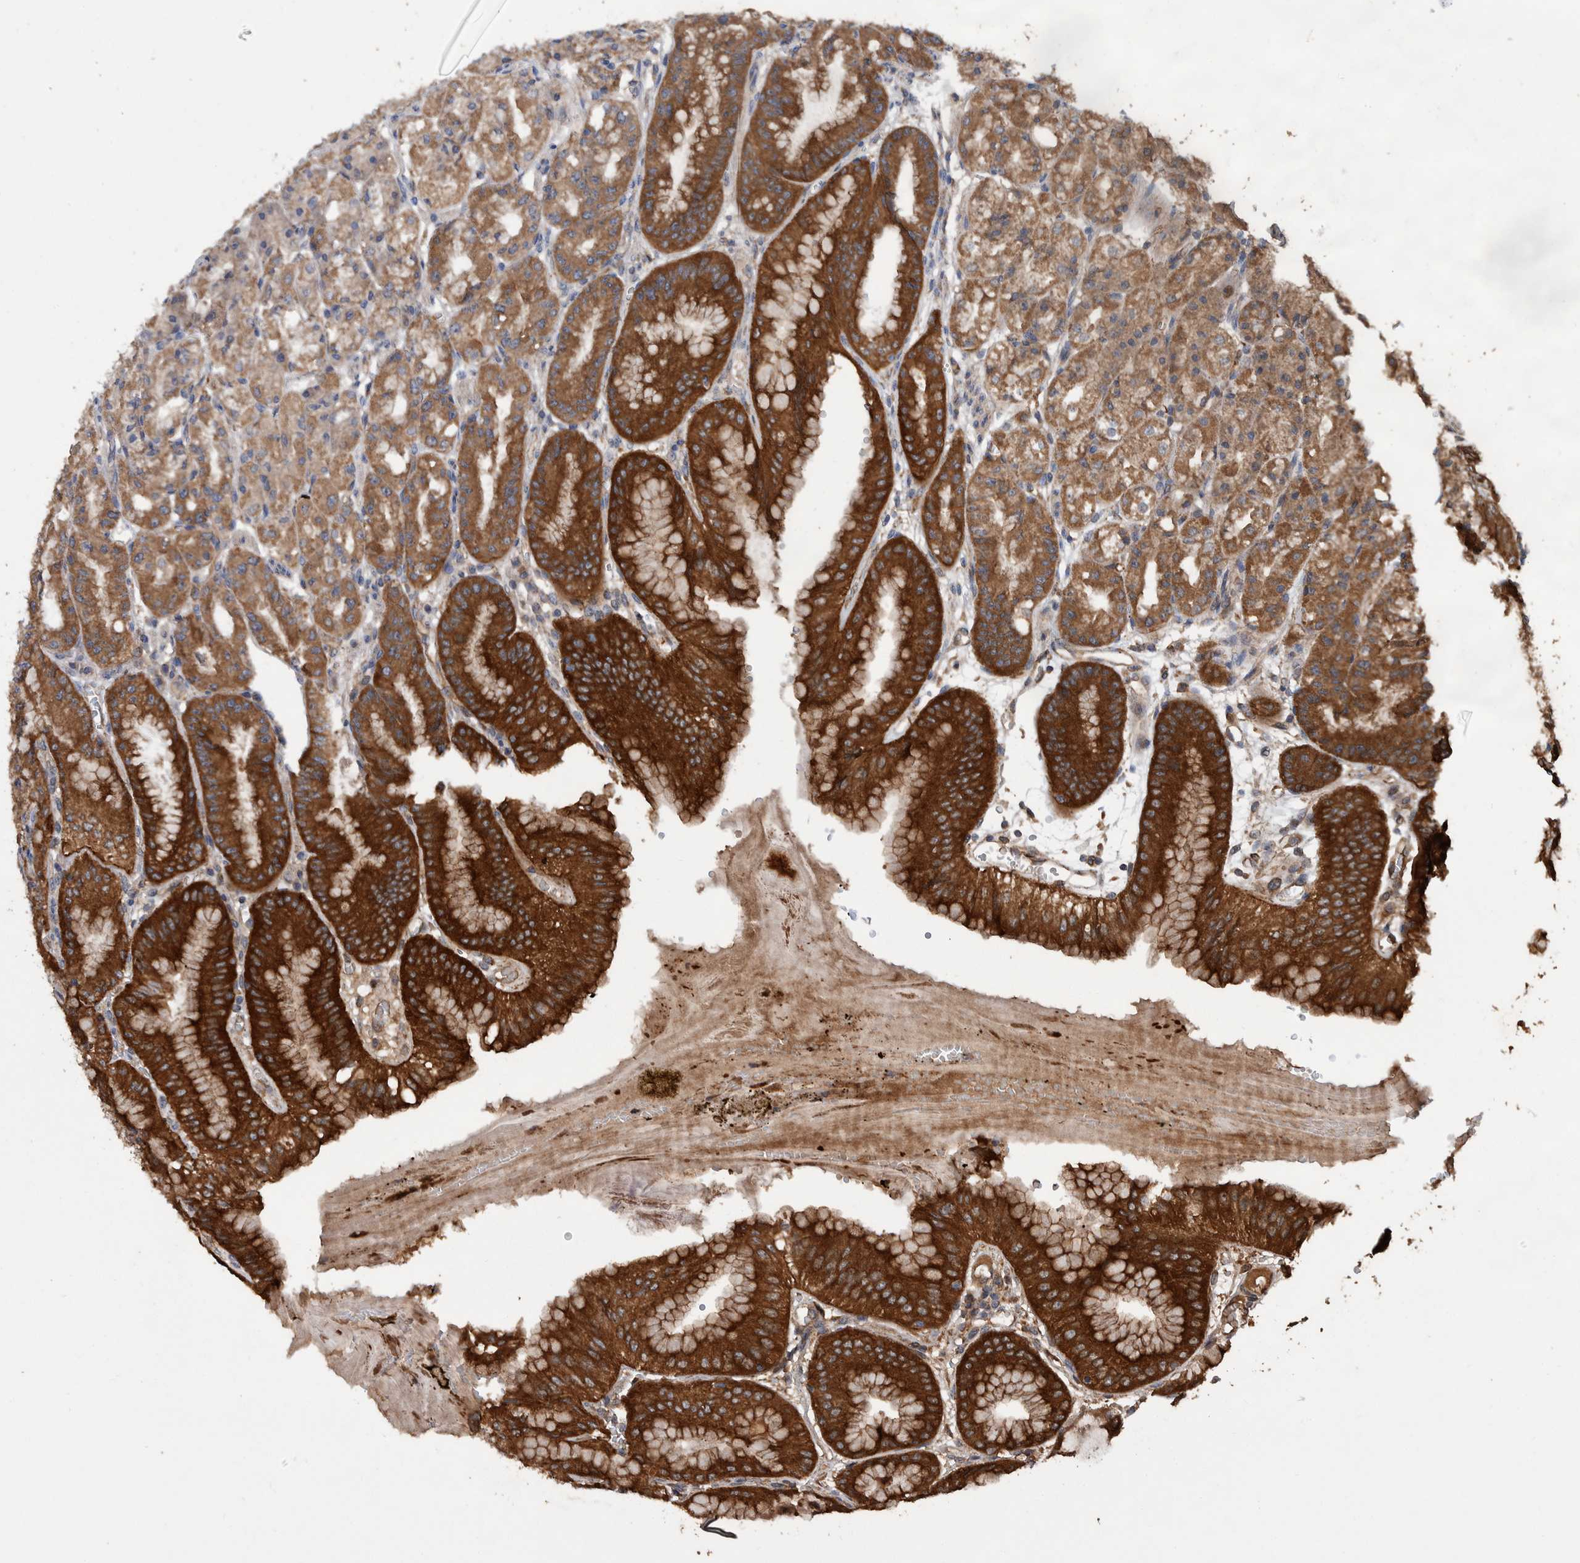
{"staining": {"intensity": "strong", "quantity": ">75%", "location": "cytoplasmic/membranous"}, "tissue": "stomach", "cell_type": "Glandular cells", "image_type": "normal", "snomed": [{"axis": "morphology", "description": "Normal tissue, NOS"}, {"axis": "topography", "description": "Stomach, lower"}], "caption": "DAB immunohistochemical staining of normal stomach exhibits strong cytoplasmic/membranous protein expression in about >75% of glandular cells.", "gene": "ENSG00000251537", "patient": {"sex": "male", "age": 71}}